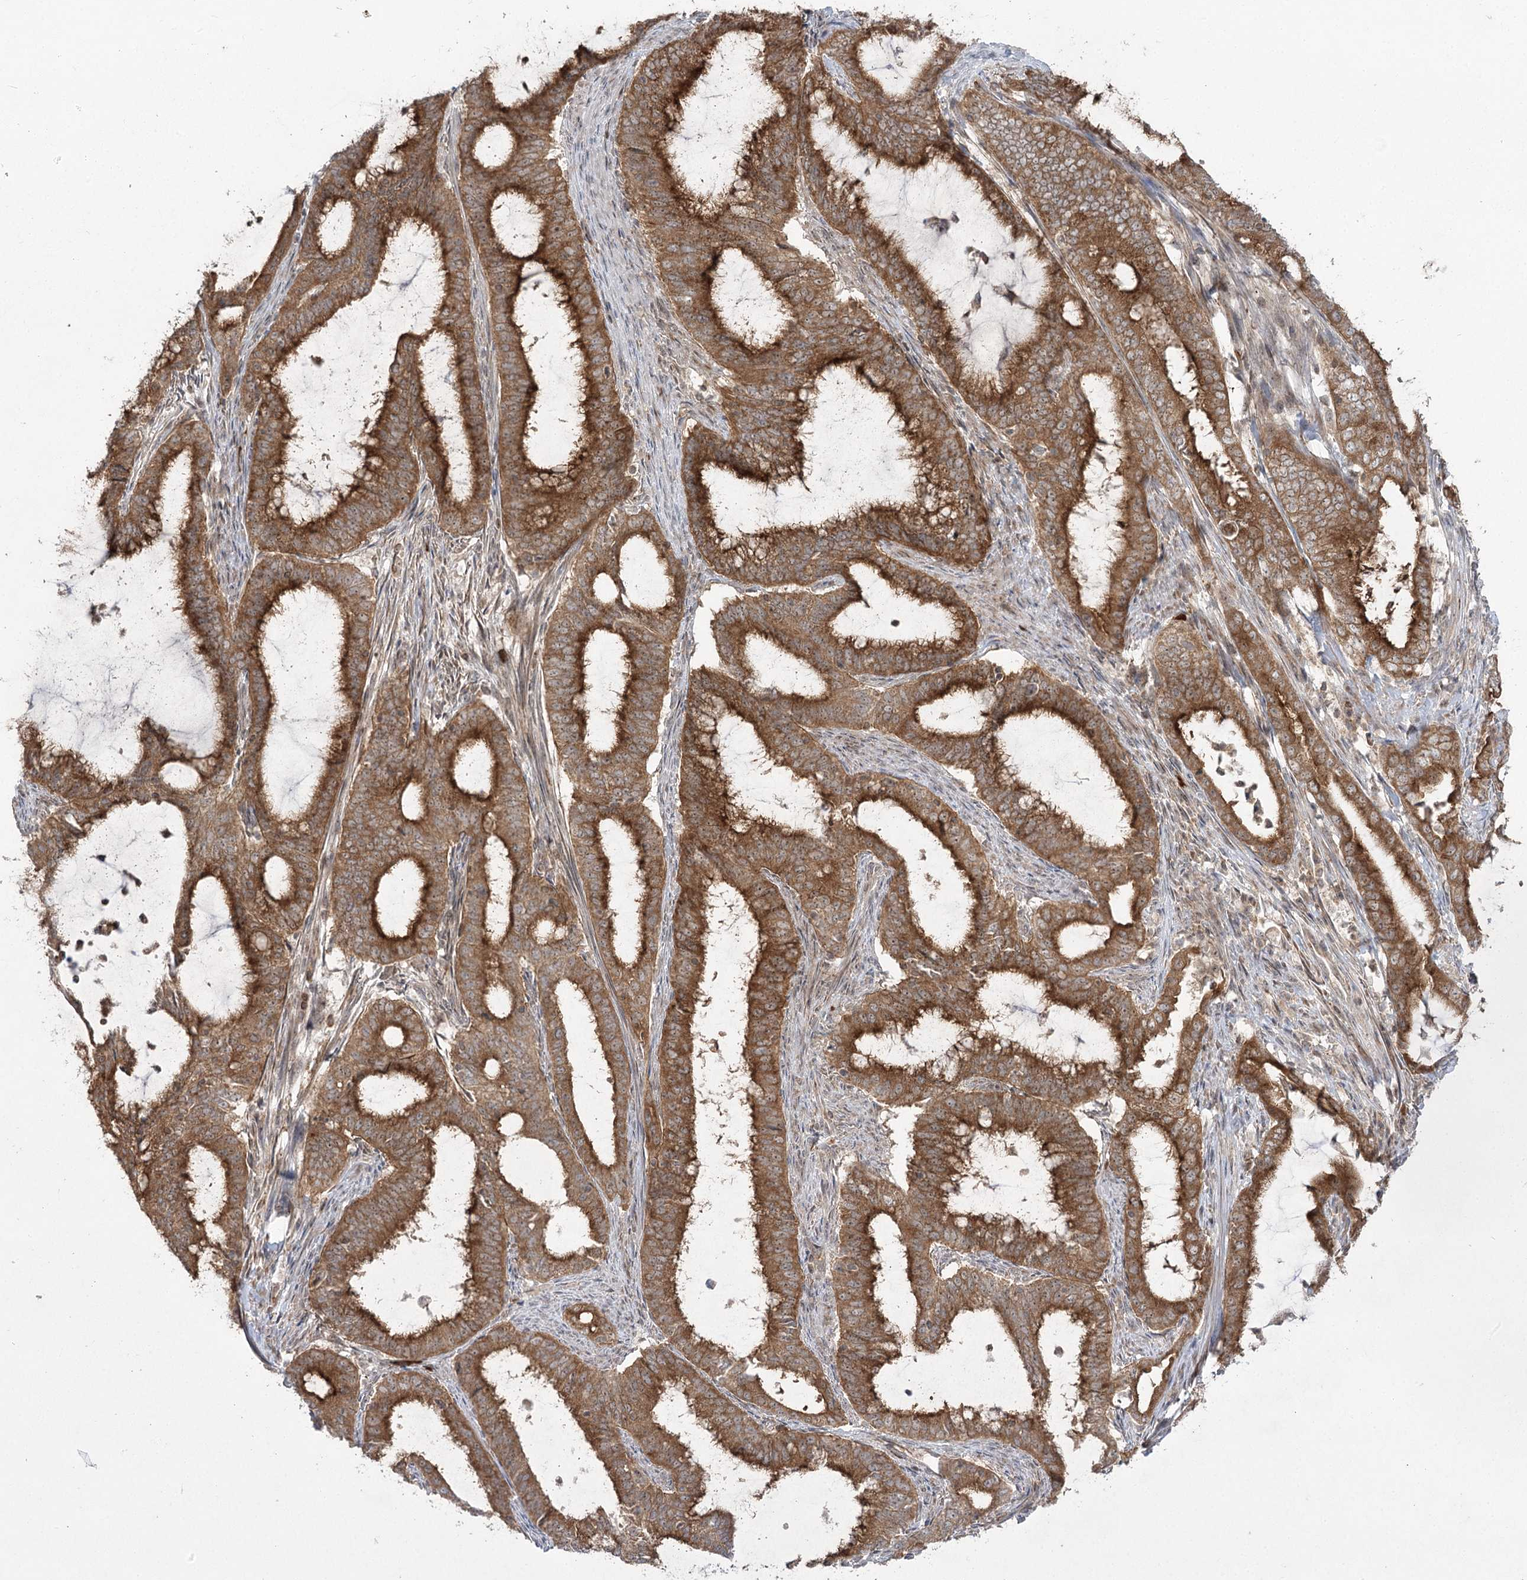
{"staining": {"intensity": "strong", "quantity": ">75%", "location": "cytoplasmic/membranous"}, "tissue": "endometrial cancer", "cell_type": "Tumor cells", "image_type": "cancer", "snomed": [{"axis": "morphology", "description": "Adenocarcinoma, NOS"}, {"axis": "topography", "description": "Endometrium"}], "caption": "A high-resolution image shows IHC staining of endometrial adenocarcinoma, which displays strong cytoplasmic/membranous staining in approximately >75% of tumor cells.", "gene": "SYTL1", "patient": {"sex": "female", "age": 51}}